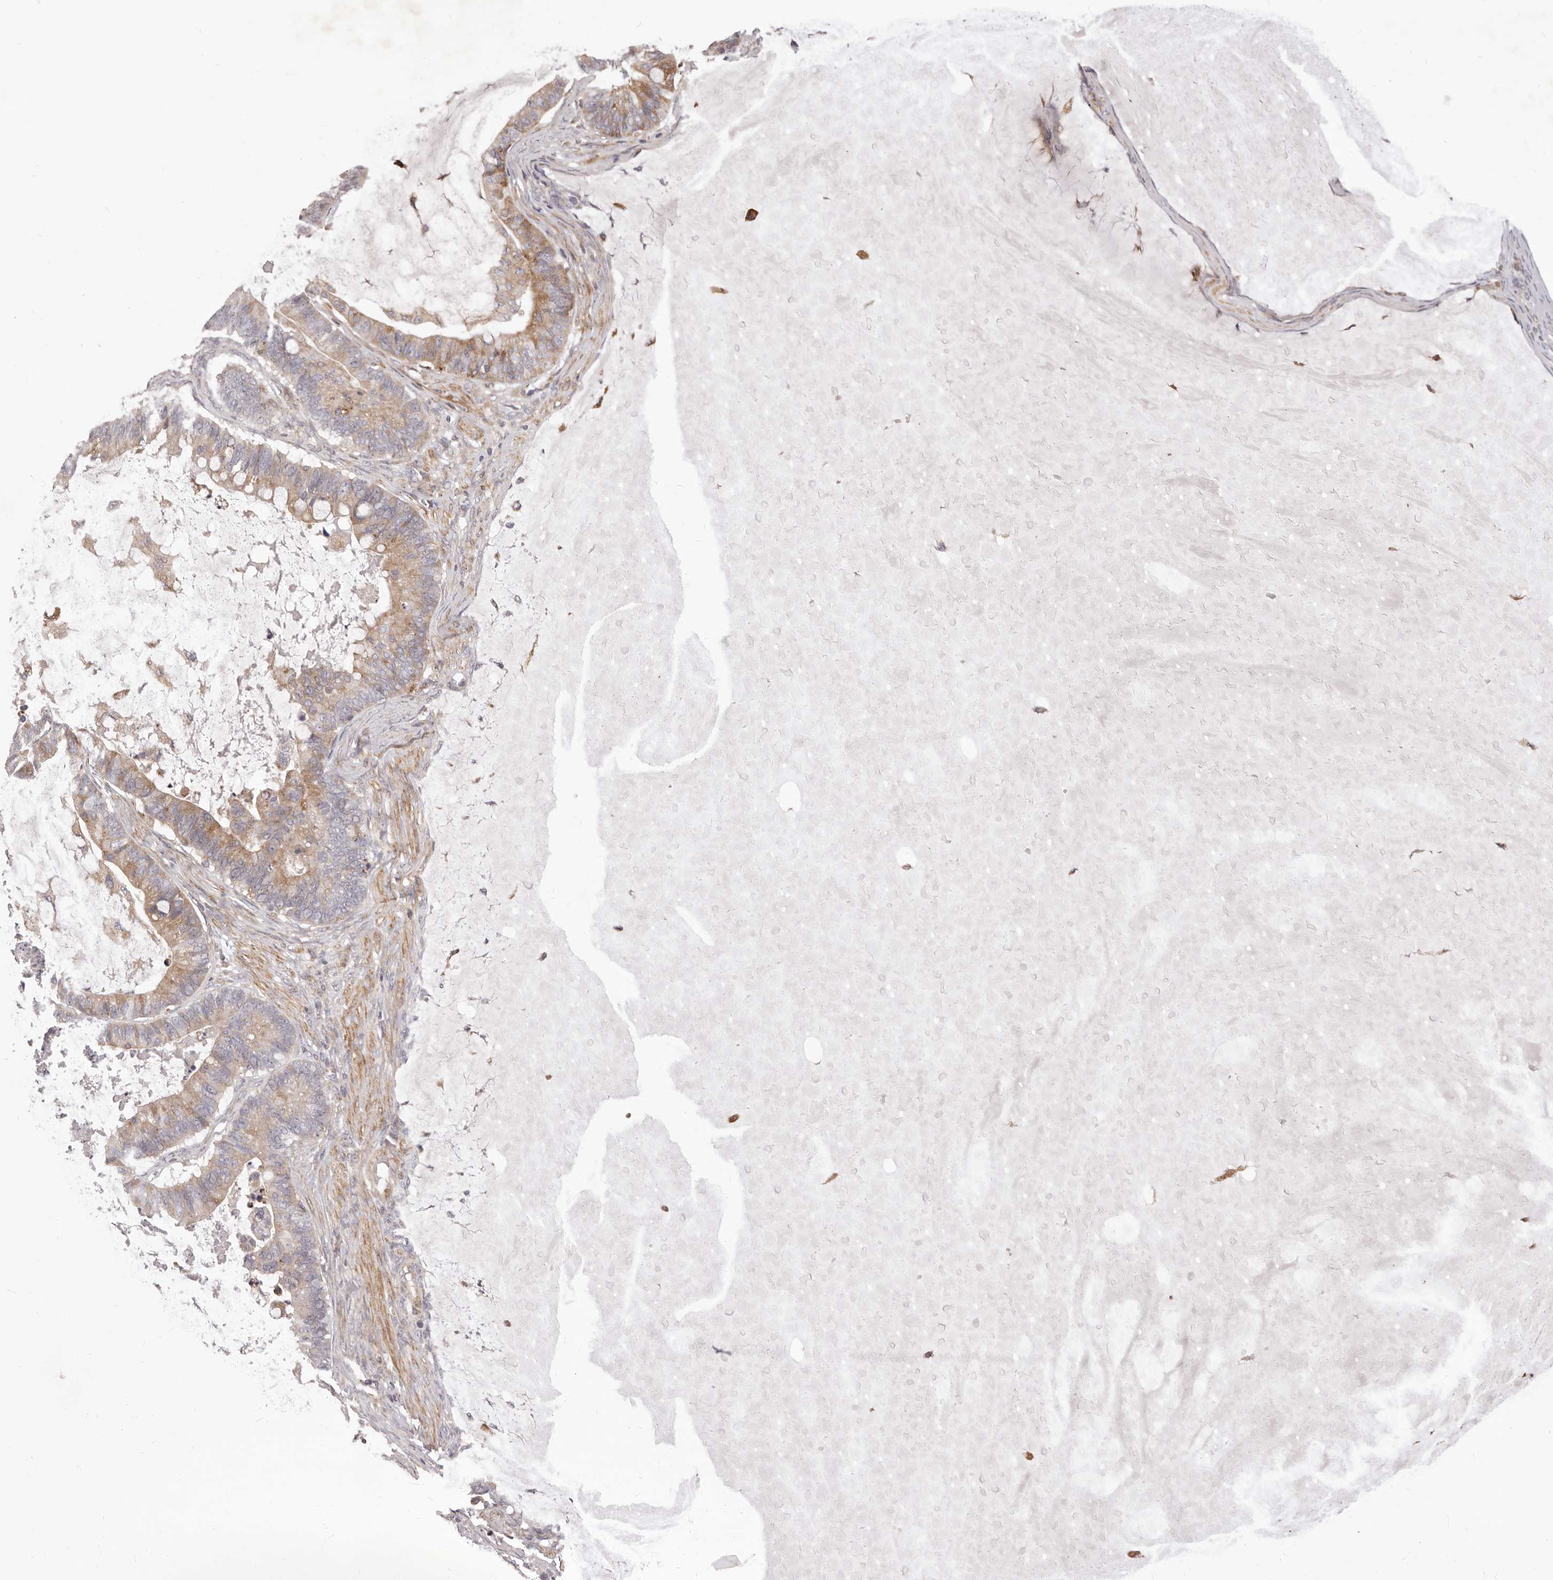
{"staining": {"intensity": "moderate", "quantity": "25%-75%", "location": "cytoplasmic/membranous"}, "tissue": "ovarian cancer", "cell_type": "Tumor cells", "image_type": "cancer", "snomed": [{"axis": "morphology", "description": "Cystadenocarcinoma, mucinous, NOS"}, {"axis": "topography", "description": "Ovary"}], "caption": "An immunohistochemistry photomicrograph of neoplastic tissue is shown. Protein staining in brown shows moderate cytoplasmic/membranous positivity in ovarian cancer (mucinous cystadenocarcinoma) within tumor cells.", "gene": "ALPK1", "patient": {"sex": "female", "age": 61}}